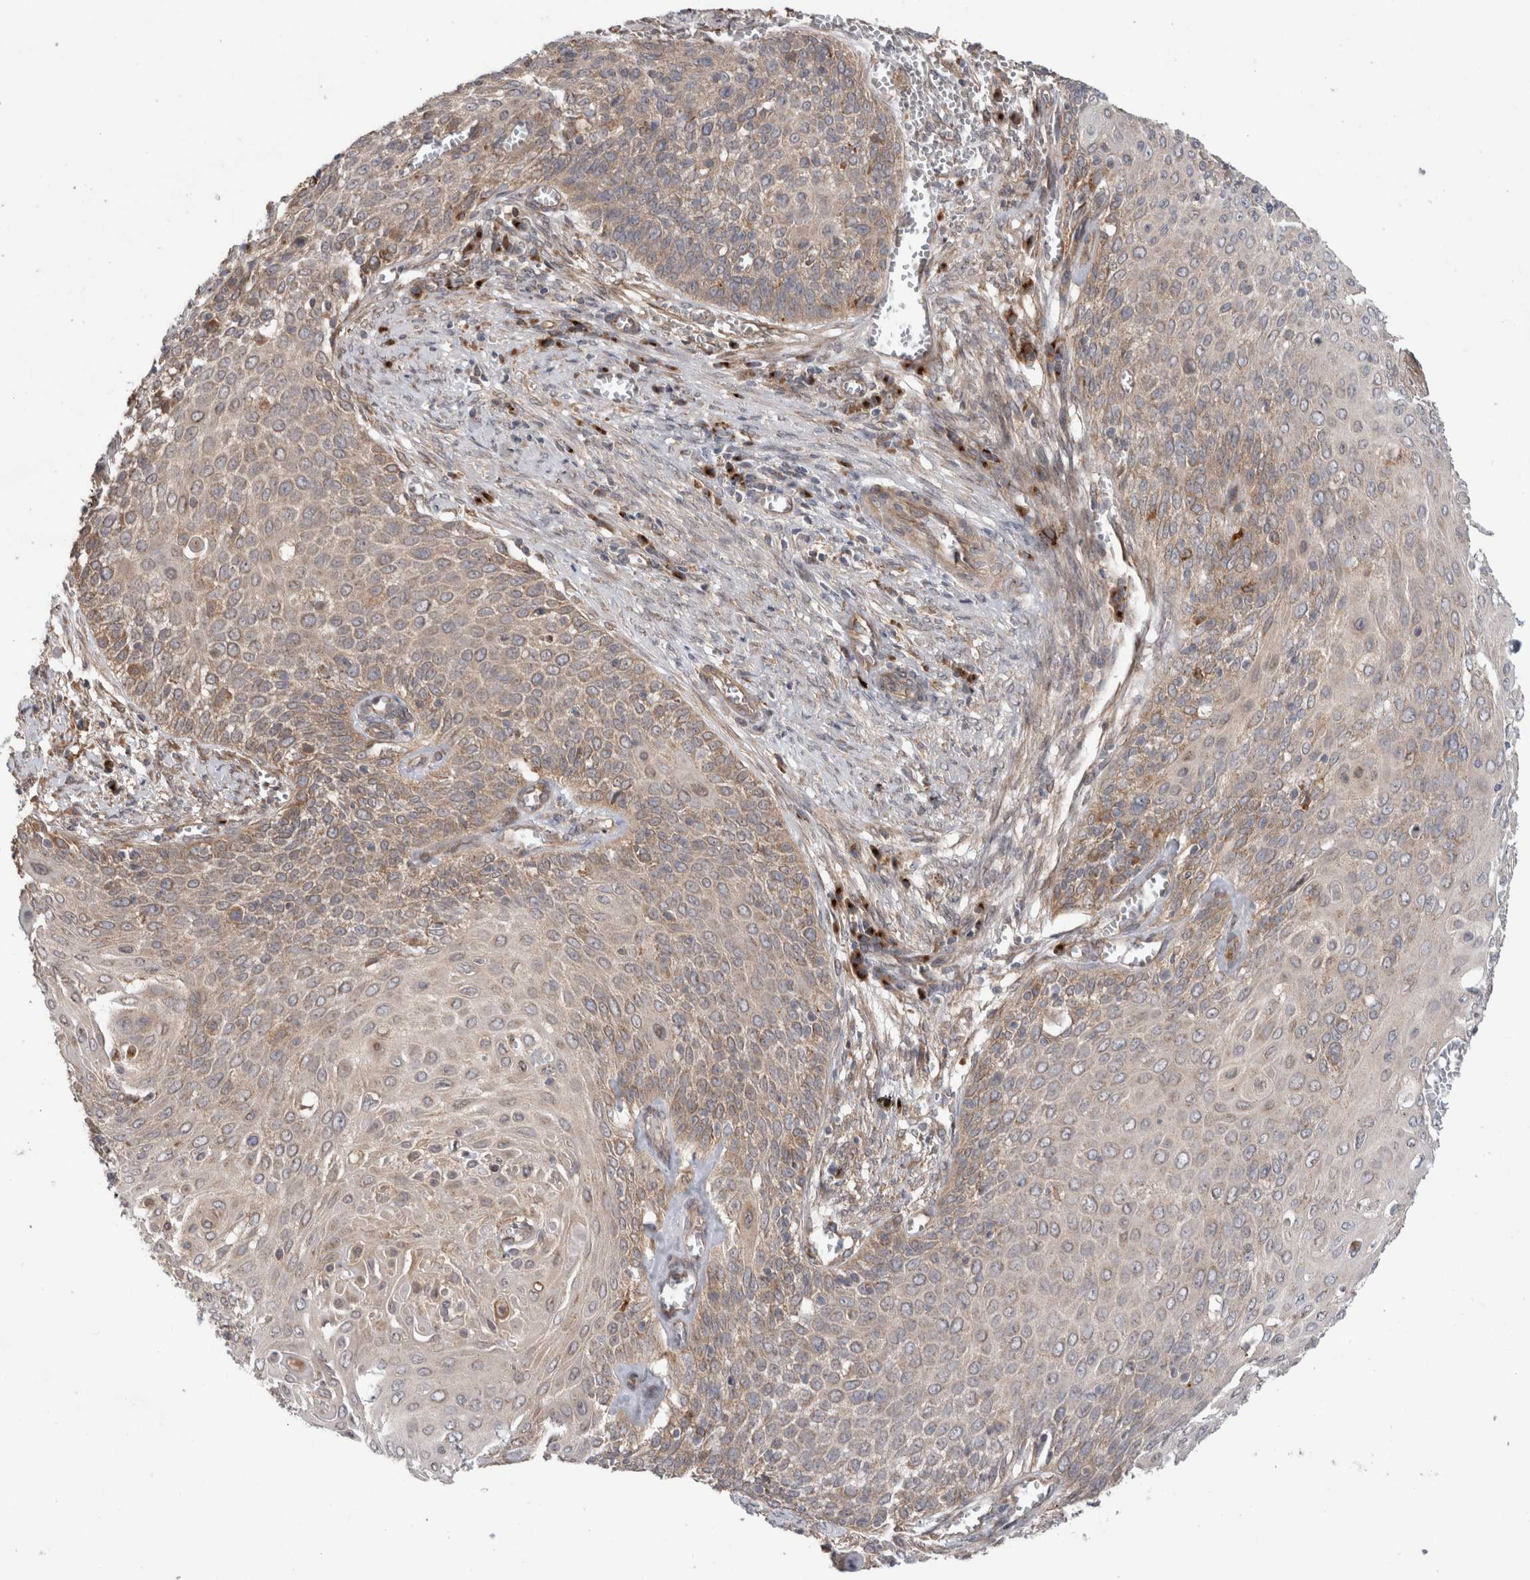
{"staining": {"intensity": "moderate", "quantity": ">75%", "location": "cytoplasmic/membranous"}, "tissue": "cervical cancer", "cell_type": "Tumor cells", "image_type": "cancer", "snomed": [{"axis": "morphology", "description": "Squamous cell carcinoma, NOS"}, {"axis": "topography", "description": "Cervix"}], "caption": "Cervical cancer stained with a protein marker exhibits moderate staining in tumor cells.", "gene": "TRIM5", "patient": {"sex": "female", "age": 39}}